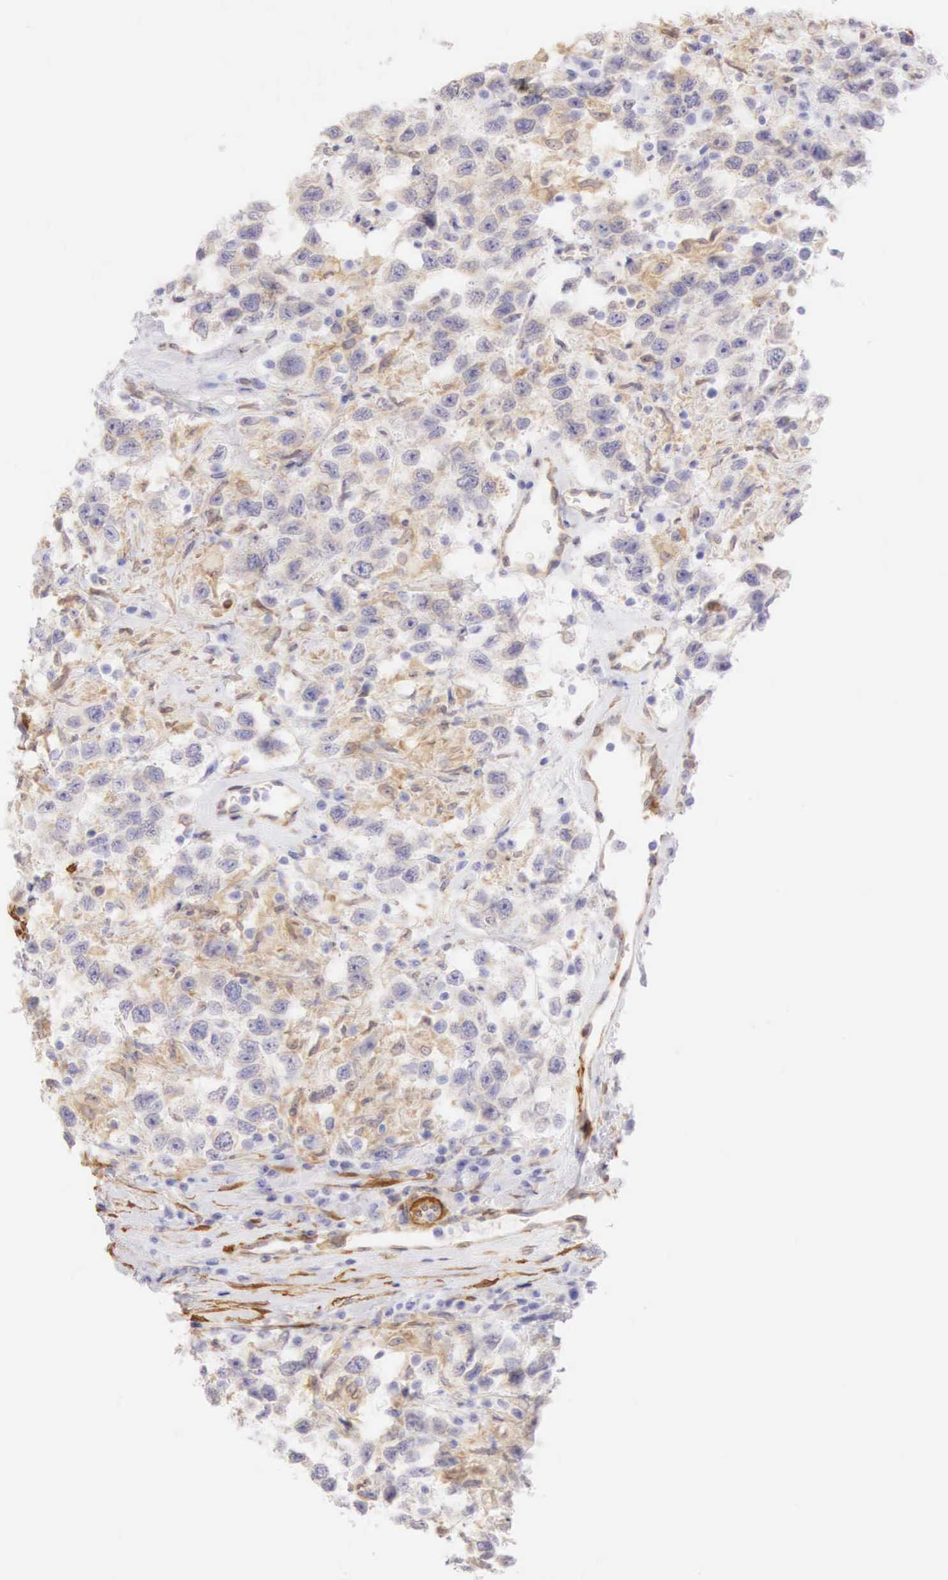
{"staining": {"intensity": "weak", "quantity": "<25%", "location": "cytoplasmic/membranous"}, "tissue": "testis cancer", "cell_type": "Tumor cells", "image_type": "cancer", "snomed": [{"axis": "morphology", "description": "Seminoma, NOS"}, {"axis": "topography", "description": "Testis"}], "caption": "Tumor cells are negative for brown protein staining in testis cancer. (DAB immunohistochemistry, high magnification).", "gene": "CNN1", "patient": {"sex": "male", "age": 41}}